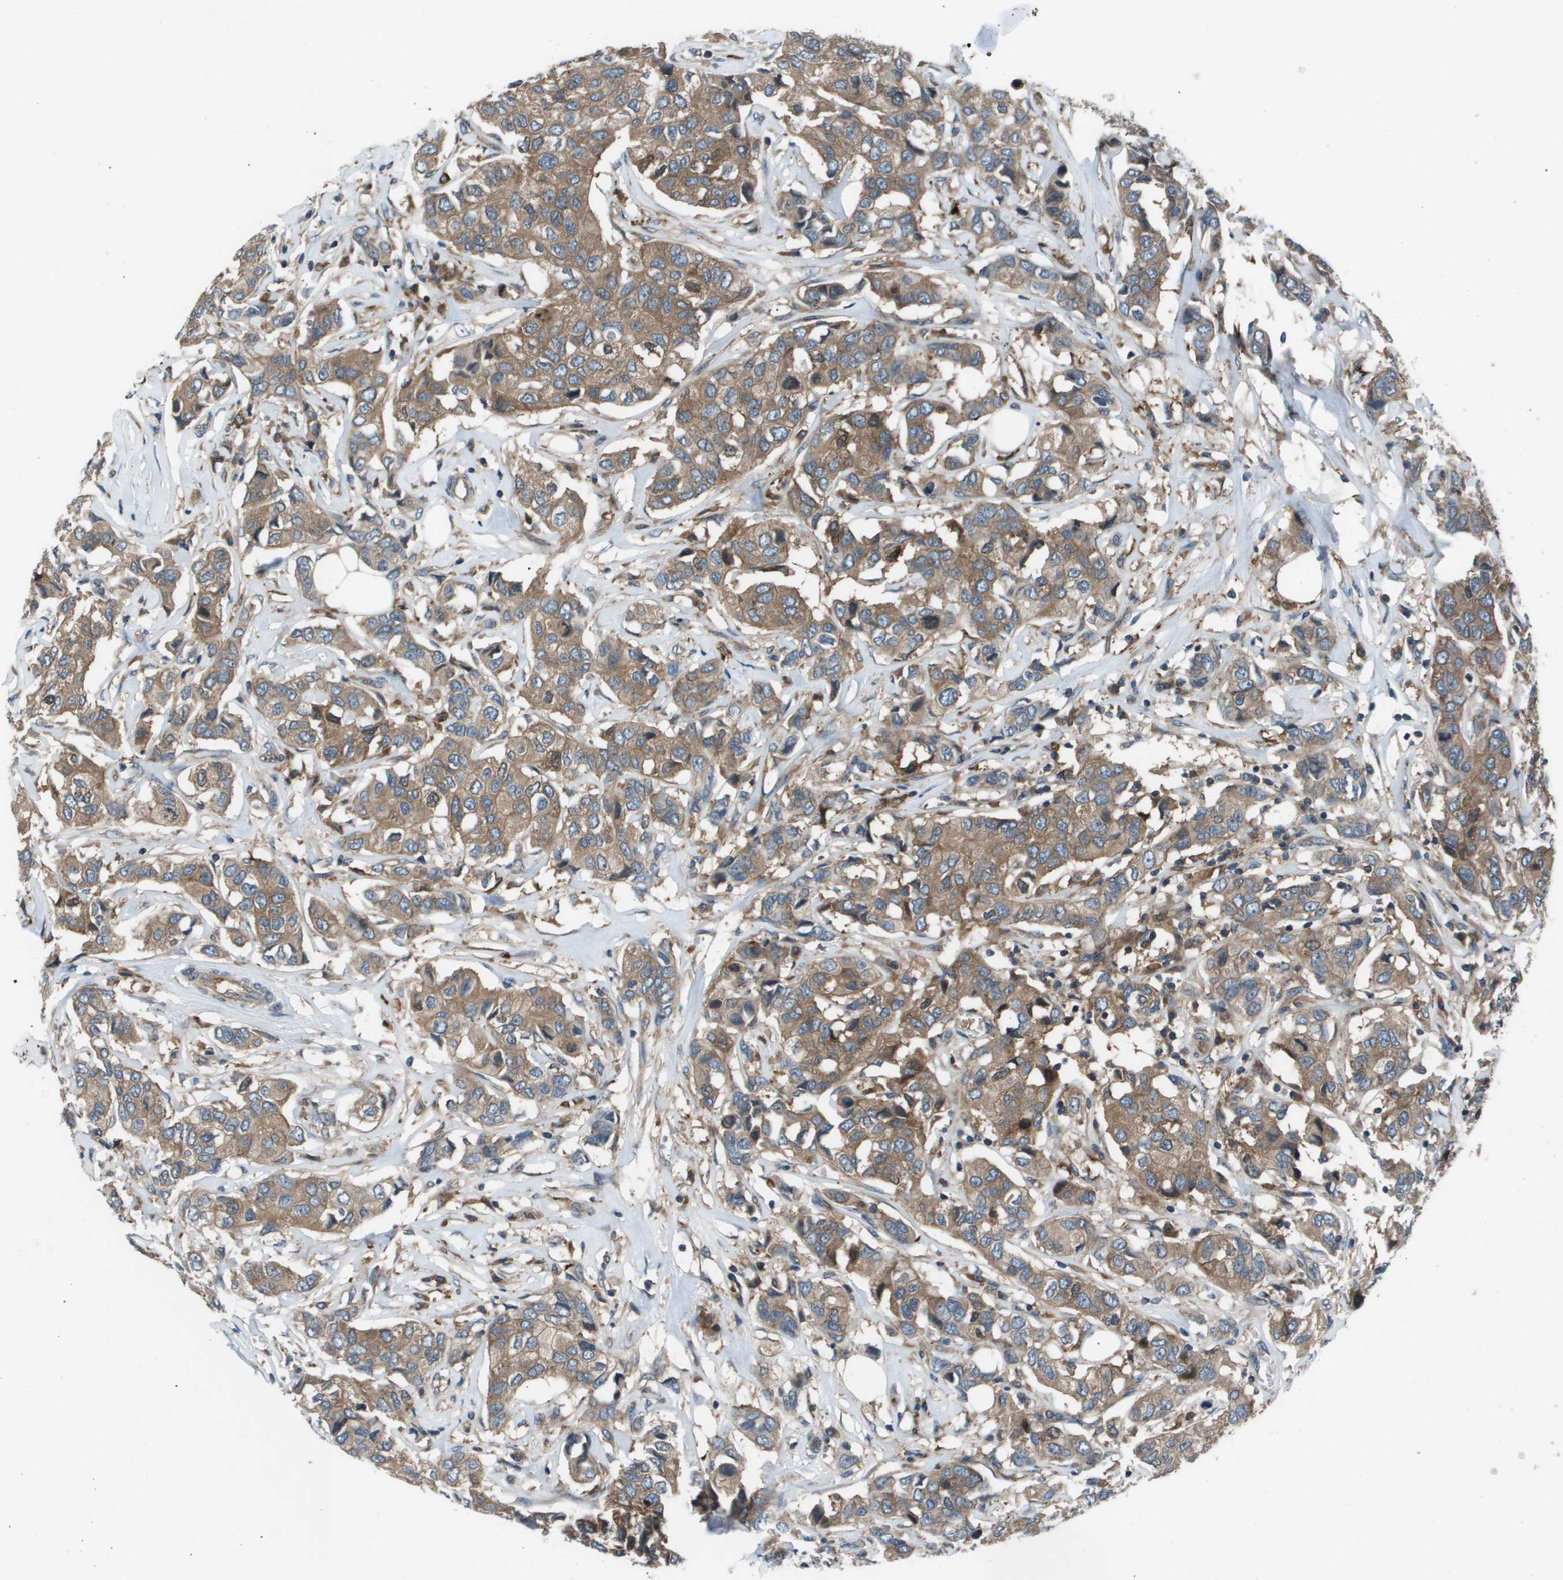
{"staining": {"intensity": "moderate", "quantity": ">75%", "location": "cytoplasmic/membranous"}, "tissue": "breast cancer", "cell_type": "Tumor cells", "image_type": "cancer", "snomed": [{"axis": "morphology", "description": "Duct carcinoma"}, {"axis": "topography", "description": "Breast"}], "caption": "Brown immunohistochemical staining in human breast cancer displays moderate cytoplasmic/membranous positivity in about >75% of tumor cells.", "gene": "EIF3B", "patient": {"sex": "female", "age": 80}}